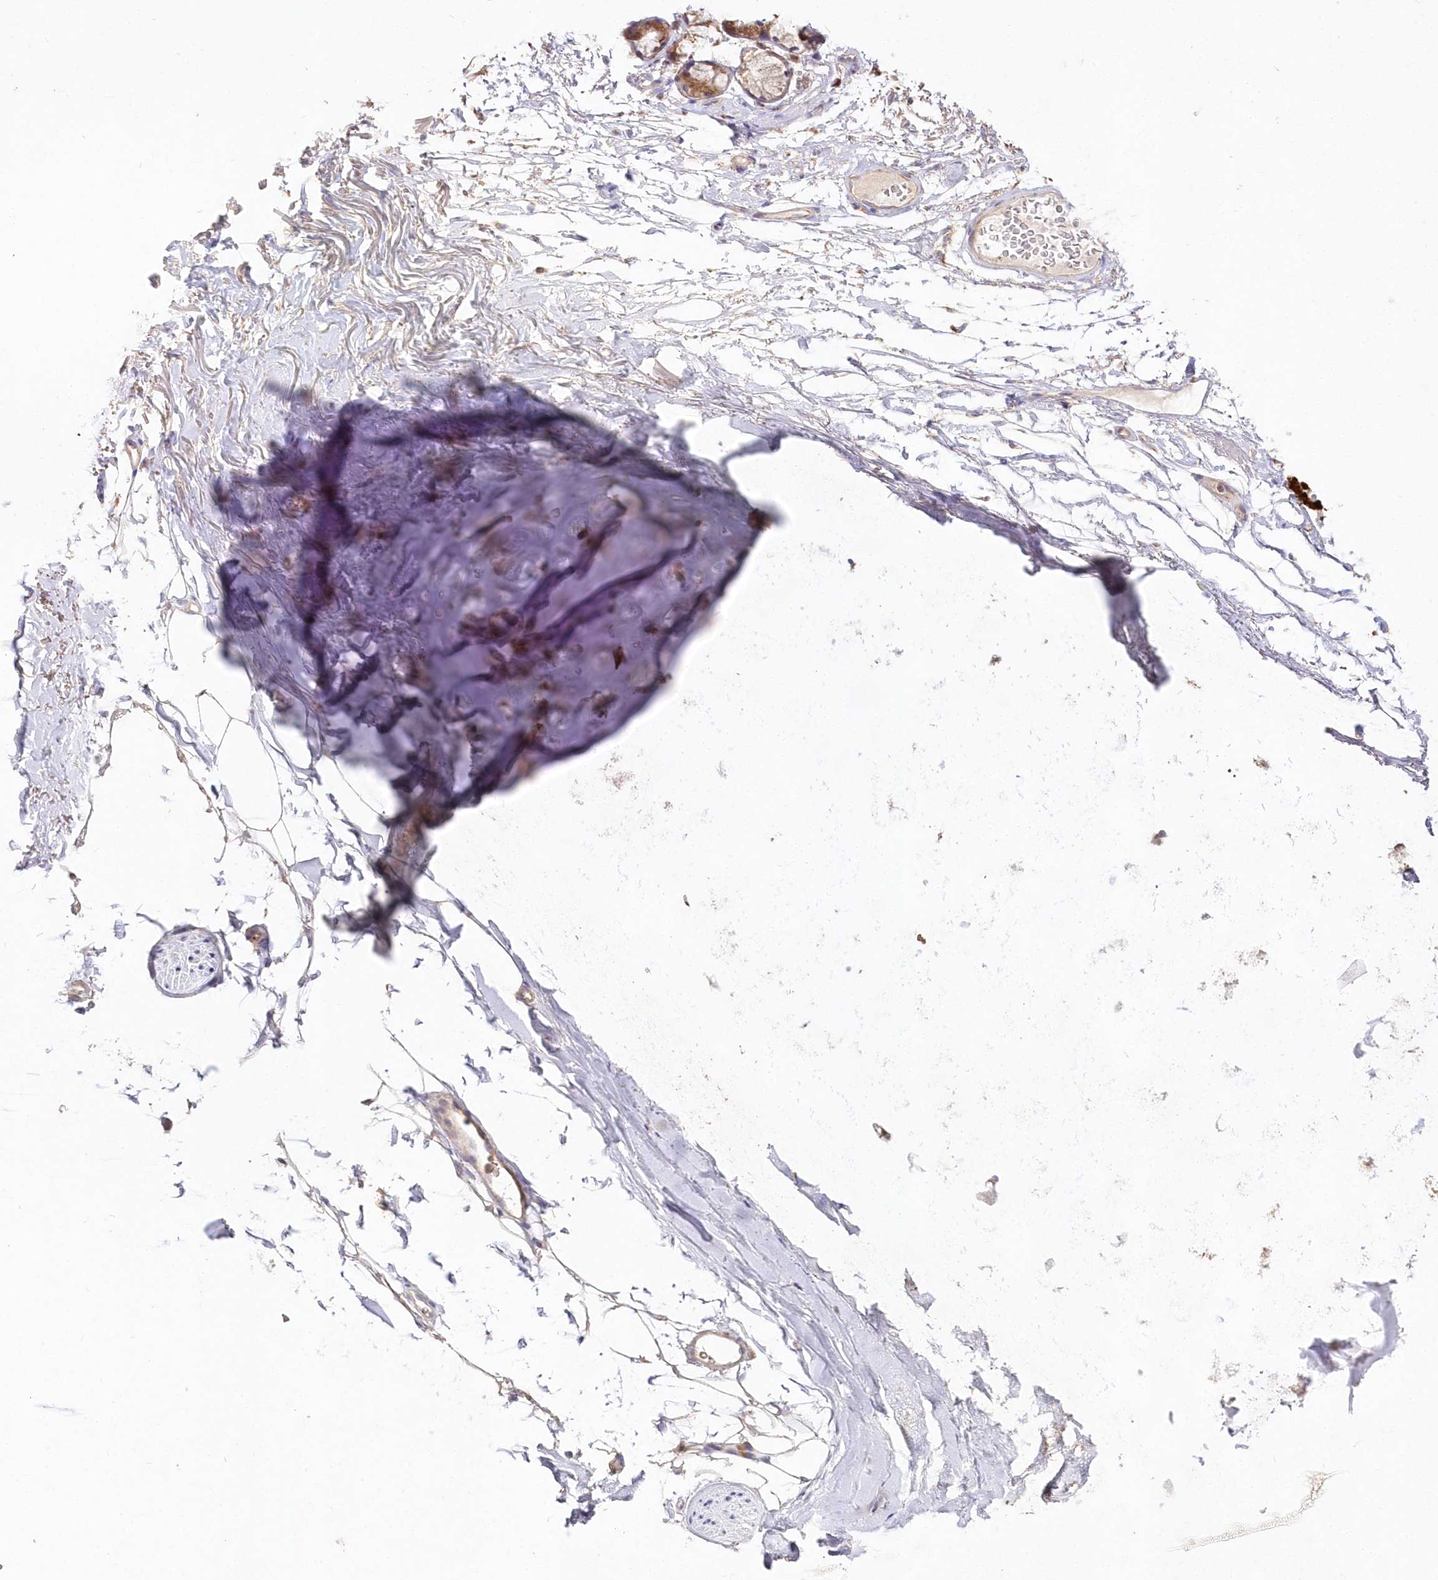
{"staining": {"intensity": "negative", "quantity": "none", "location": "none"}, "tissue": "adipose tissue", "cell_type": "Adipocytes", "image_type": "normal", "snomed": [{"axis": "morphology", "description": "Normal tissue, NOS"}, {"axis": "topography", "description": "Cartilage tissue"}, {"axis": "topography", "description": "Bronchus"}], "caption": "Photomicrograph shows no significant protein staining in adipocytes of unremarkable adipose tissue. (DAB immunohistochemistry with hematoxylin counter stain).", "gene": "DNA2", "patient": {"sex": "female", "age": 73}}